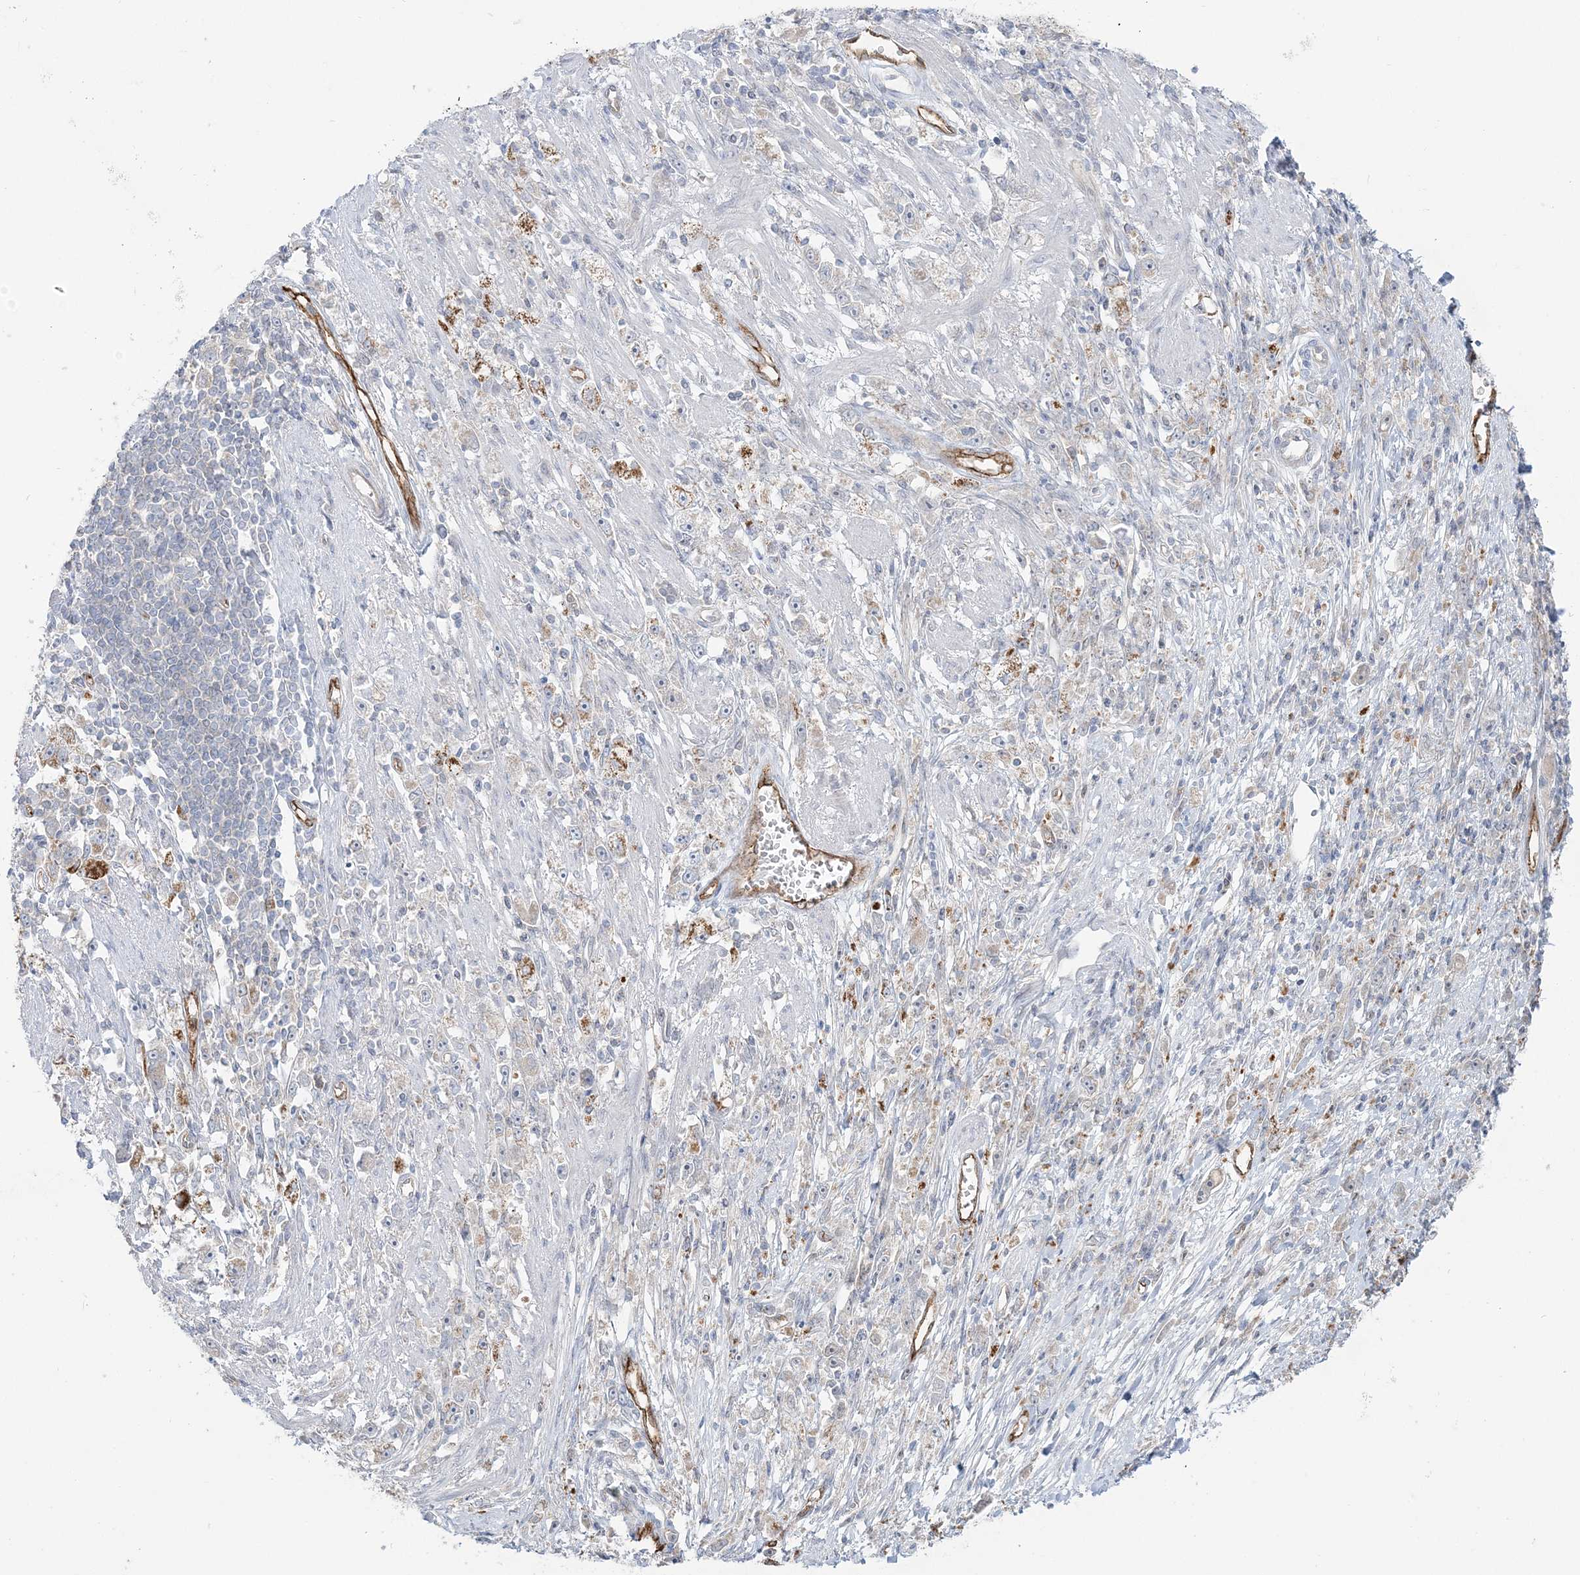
{"staining": {"intensity": "negative", "quantity": "none", "location": "none"}, "tissue": "stomach cancer", "cell_type": "Tumor cells", "image_type": "cancer", "snomed": [{"axis": "morphology", "description": "Adenocarcinoma, NOS"}, {"axis": "topography", "description": "Stomach"}], "caption": "Tumor cells show no significant protein positivity in stomach cancer.", "gene": "INPP1", "patient": {"sex": "female", "age": 59}}